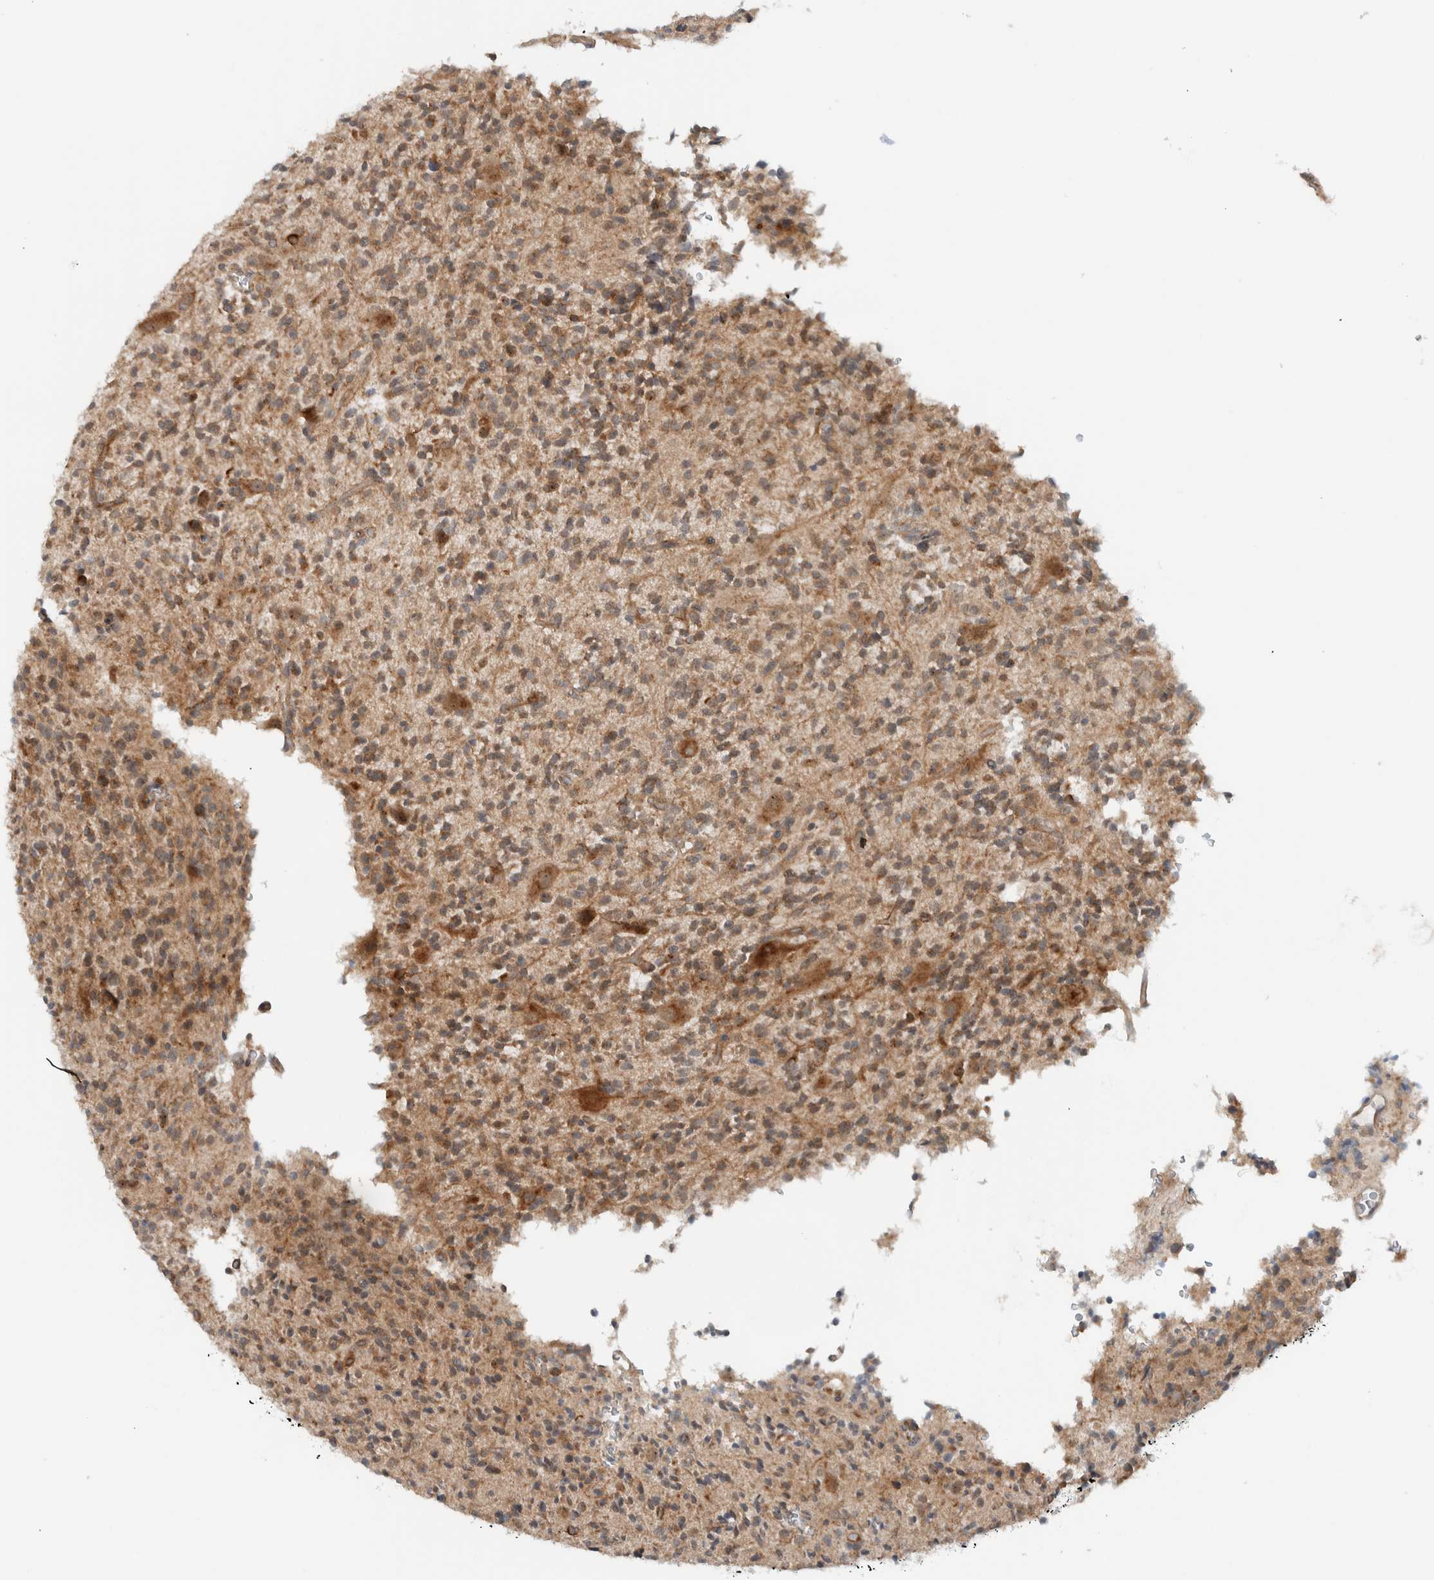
{"staining": {"intensity": "moderate", "quantity": ">75%", "location": "cytoplasmic/membranous"}, "tissue": "glioma", "cell_type": "Tumor cells", "image_type": "cancer", "snomed": [{"axis": "morphology", "description": "Glioma, malignant, High grade"}, {"axis": "topography", "description": "Brain"}], "caption": "IHC staining of high-grade glioma (malignant), which displays medium levels of moderate cytoplasmic/membranous expression in about >75% of tumor cells indicating moderate cytoplasmic/membranous protein staining. The staining was performed using DAB (3,3'-diaminobenzidine) (brown) for protein detection and nuclei were counterstained in hematoxylin (blue).", "gene": "RERE", "patient": {"sex": "male", "age": 34}}